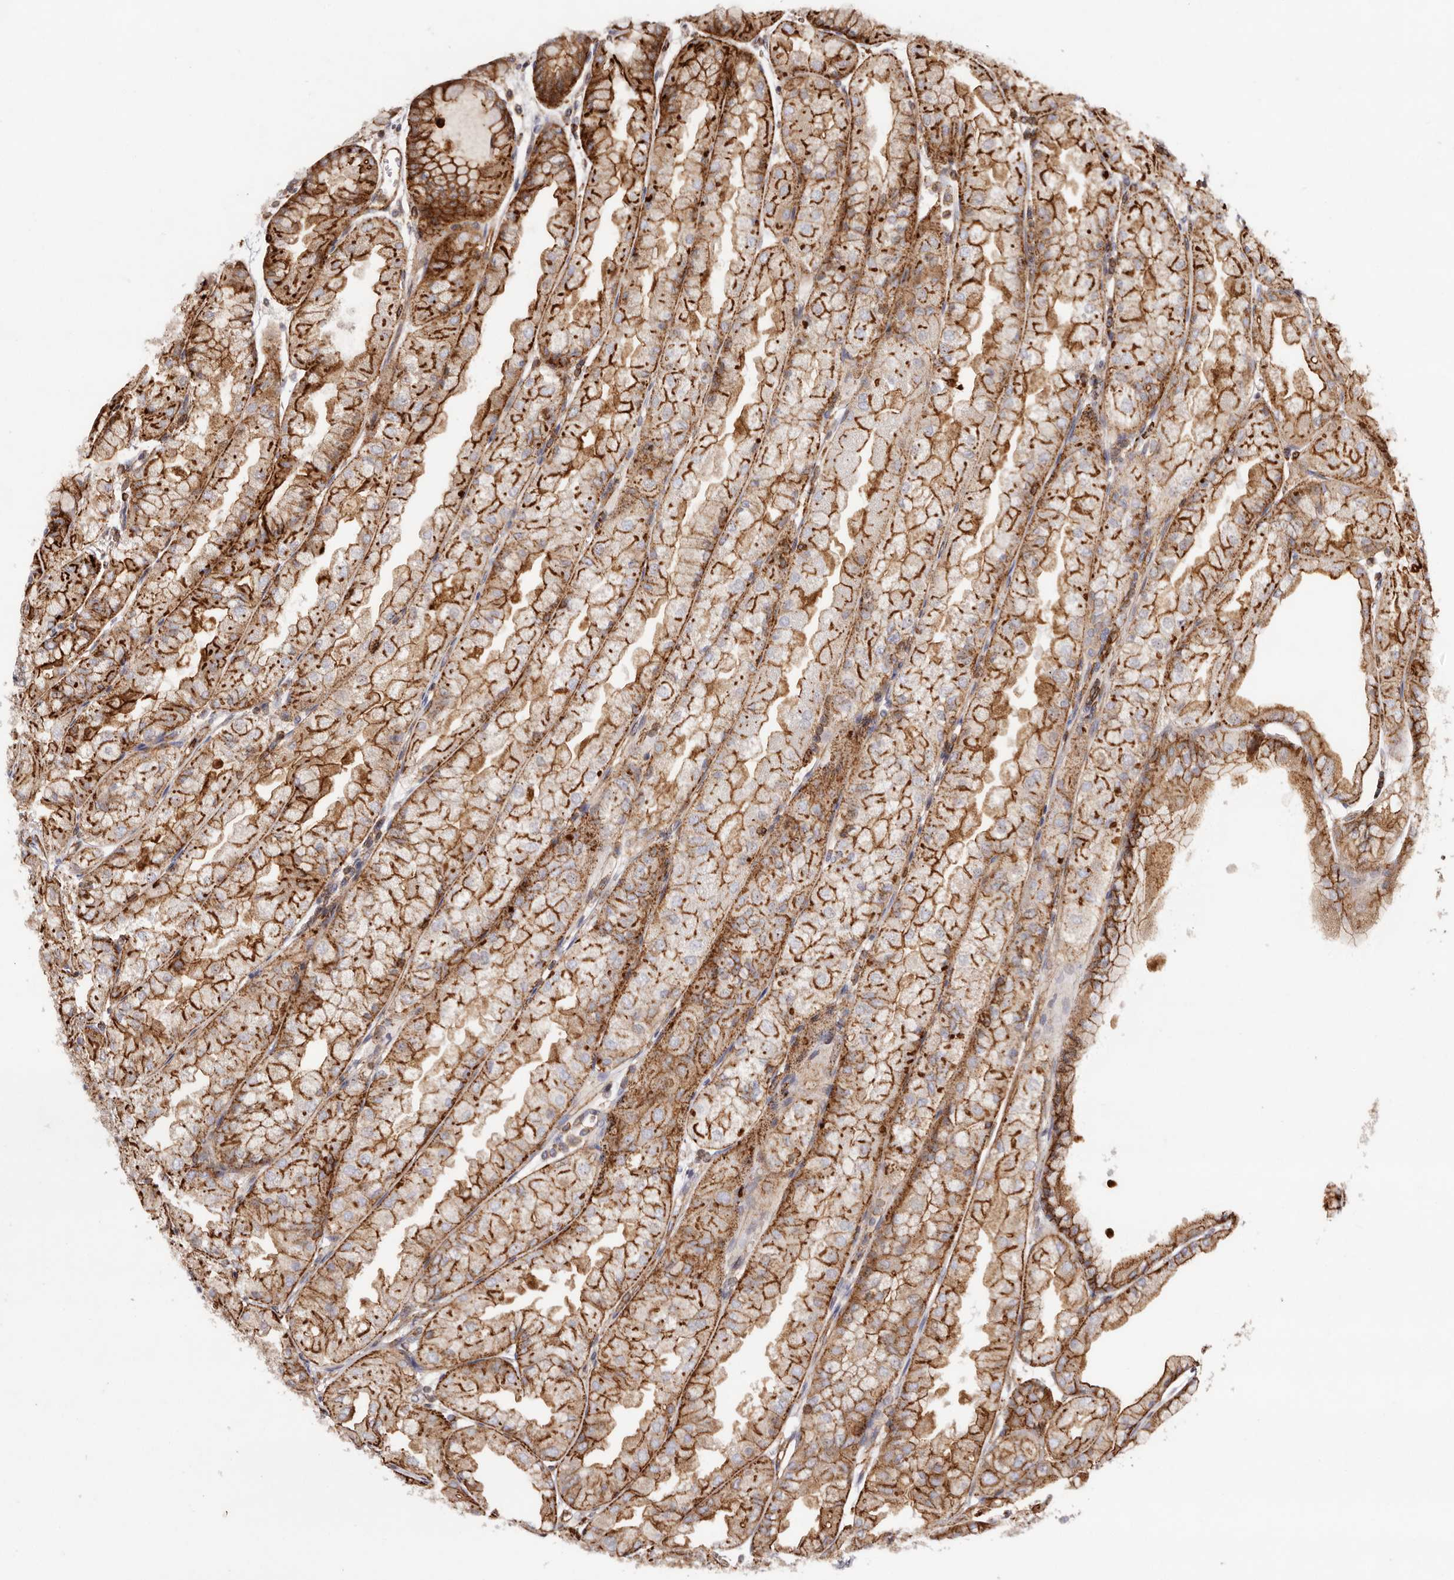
{"staining": {"intensity": "strong", "quantity": ">75%", "location": "cytoplasmic/membranous"}, "tissue": "stomach", "cell_type": "Glandular cells", "image_type": "normal", "snomed": [{"axis": "morphology", "description": "Normal tissue, NOS"}, {"axis": "topography", "description": "Stomach, upper"}], "caption": "DAB immunohistochemical staining of unremarkable stomach exhibits strong cytoplasmic/membranous protein positivity in approximately >75% of glandular cells.", "gene": "PTPN22", "patient": {"sex": "male", "age": 47}}